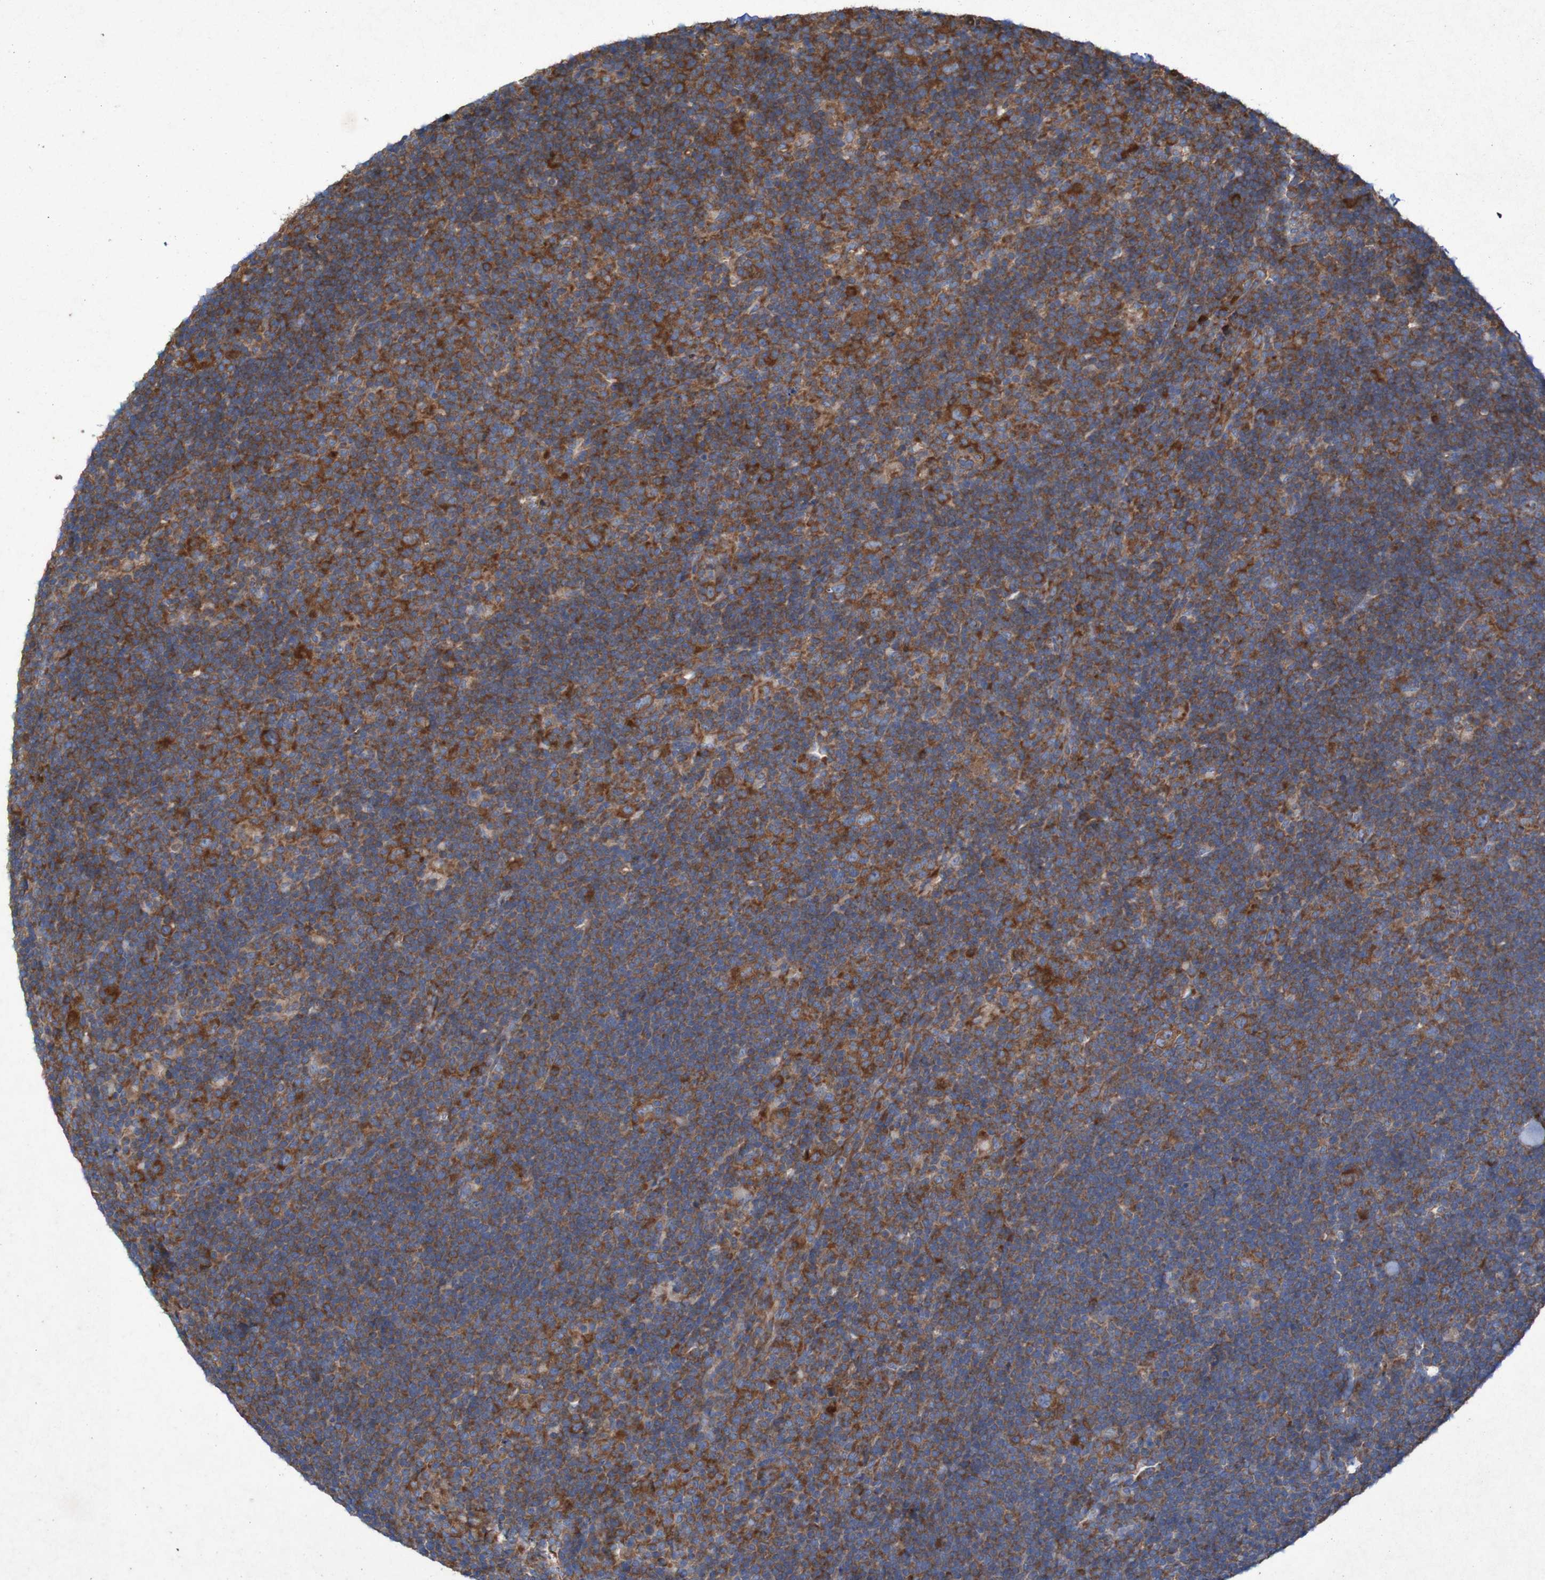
{"staining": {"intensity": "strong", "quantity": ">75%", "location": "cytoplasmic/membranous"}, "tissue": "lymphoma", "cell_type": "Tumor cells", "image_type": "cancer", "snomed": [{"axis": "morphology", "description": "Hodgkin's disease, NOS"}, {"axis": "topography", "description": "Lymph node"}], "caption": "Immunohistochemical staining of human Hodgkin's disease shows high levels of strong cytoplasmic/membranous expression in about >75% of tumor cells.", "gene": "RPL10", "patient": {"sex": "female", "age": 57}}